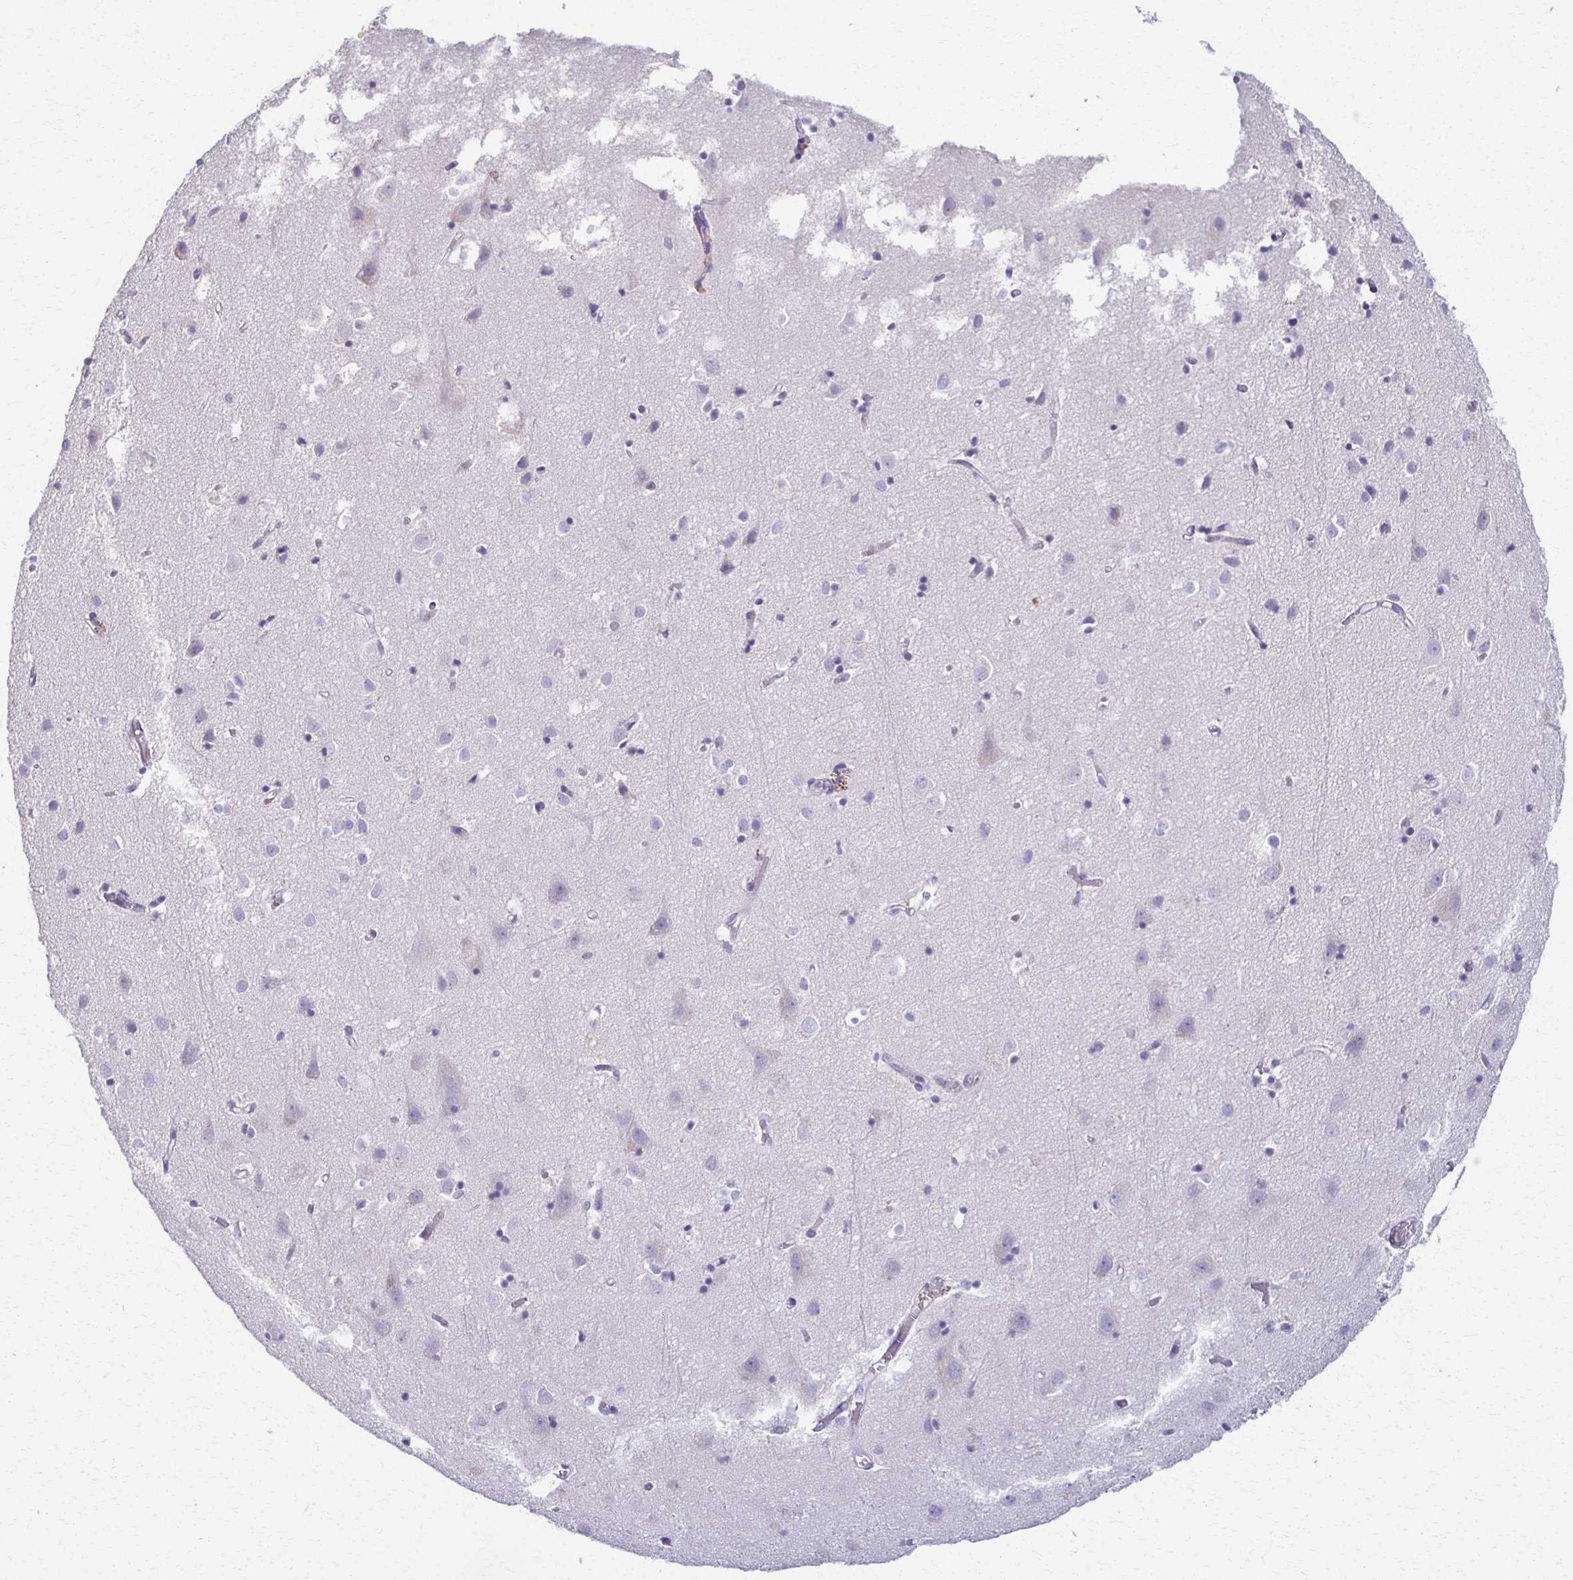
{"staining": {"intensity": "negative", "quantity": "none", "location": "none"}, "tissue": "cerebral cortex", "cell_type": "Endothelial cells", "image_type": "normal", "snomed": [{"axis": "morphology", "description": "Normal tissue, NOS"}, {"axis": "topography", "description": "Cerebral cortex"}], "caption": "Cerebral cortex stained for a protein using immunohistochemistry shows no positivity endothelial cells.", "gene": "FOXO4", "patient": {"sex": "male", "age": 70}}